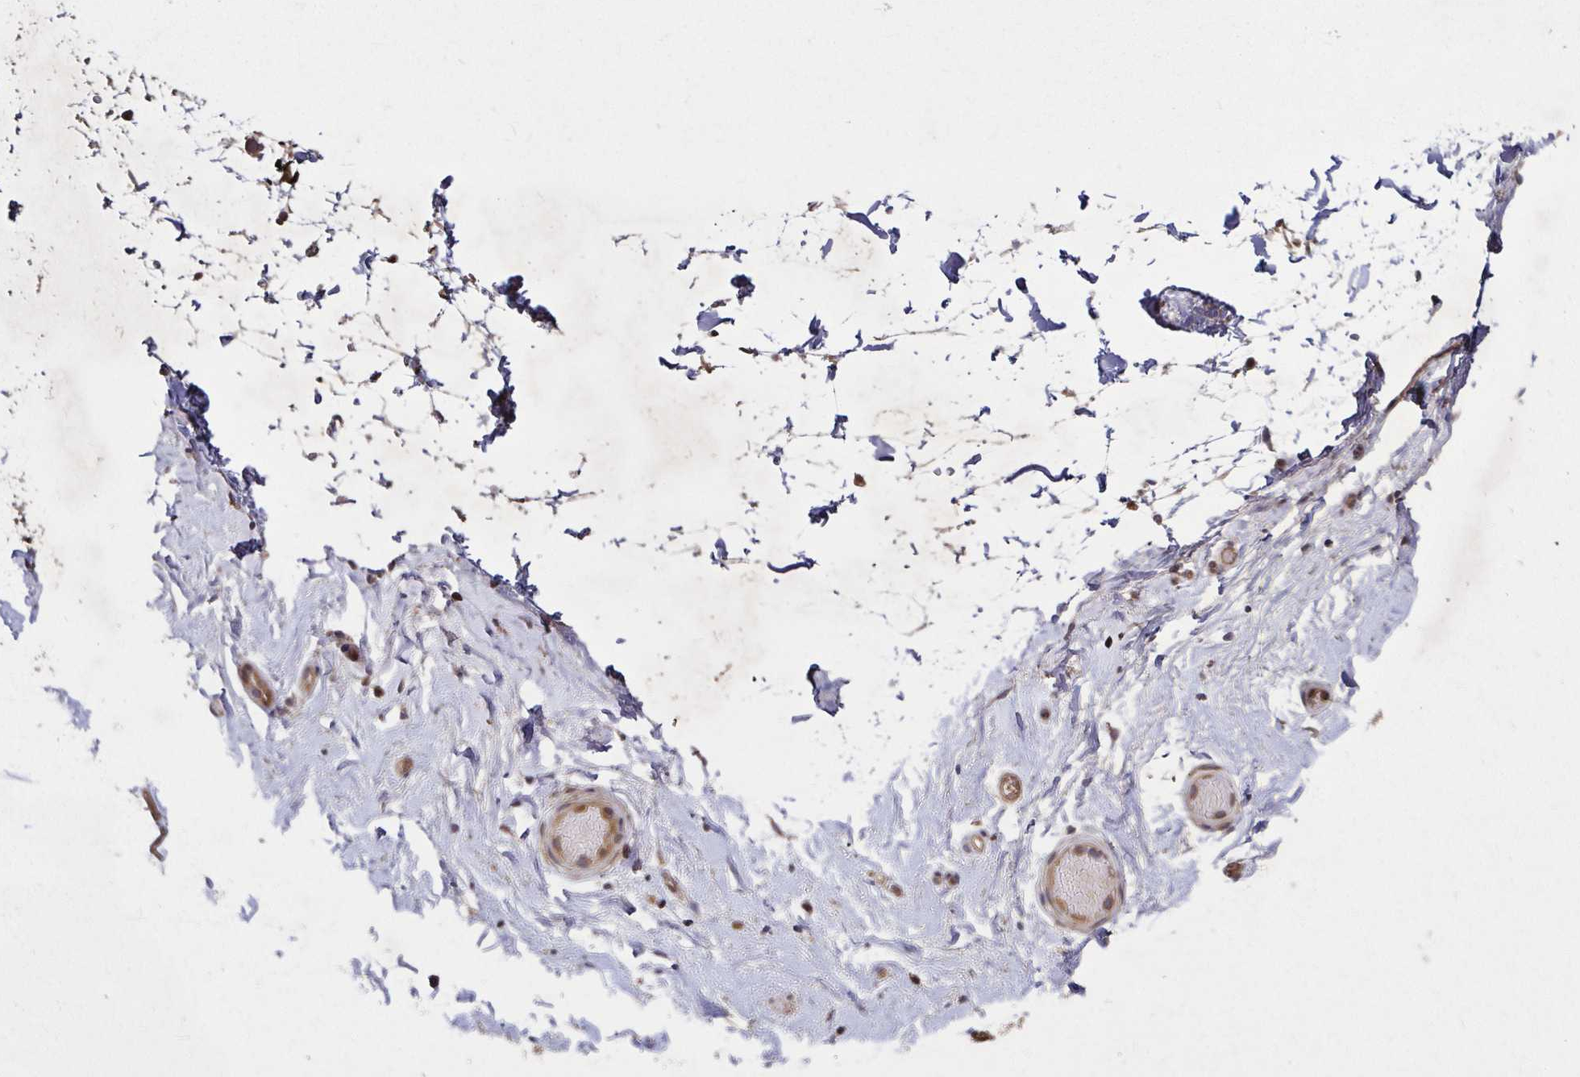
{"staining": {"intensity": "weak", "quantity": "25%-75%", "location": "cytoplasmic/membranous"}, "tissue": "adipose tissue", "cell_type": "Adipocytes", "image_type": "normal", "snomed": [{"axis": "morphology", "description": "Normal tissue, NOS"}, {"axis": "topography", "description": "Epididymis, spermatic cord, NOS"}, {"axis": "topography", "description": "Epididymis"}, {"axis": "topography", "description": "Peripheral nerve tissue"}], "caption": "IHC (DAB) staining of benign human adipose tissue shows weak cytoplasmic/membranous protein staining in approximately 25%-75% of adipocytes.", "gene": "SMYD3", "patient": {"sex": "male", "age": 29}}